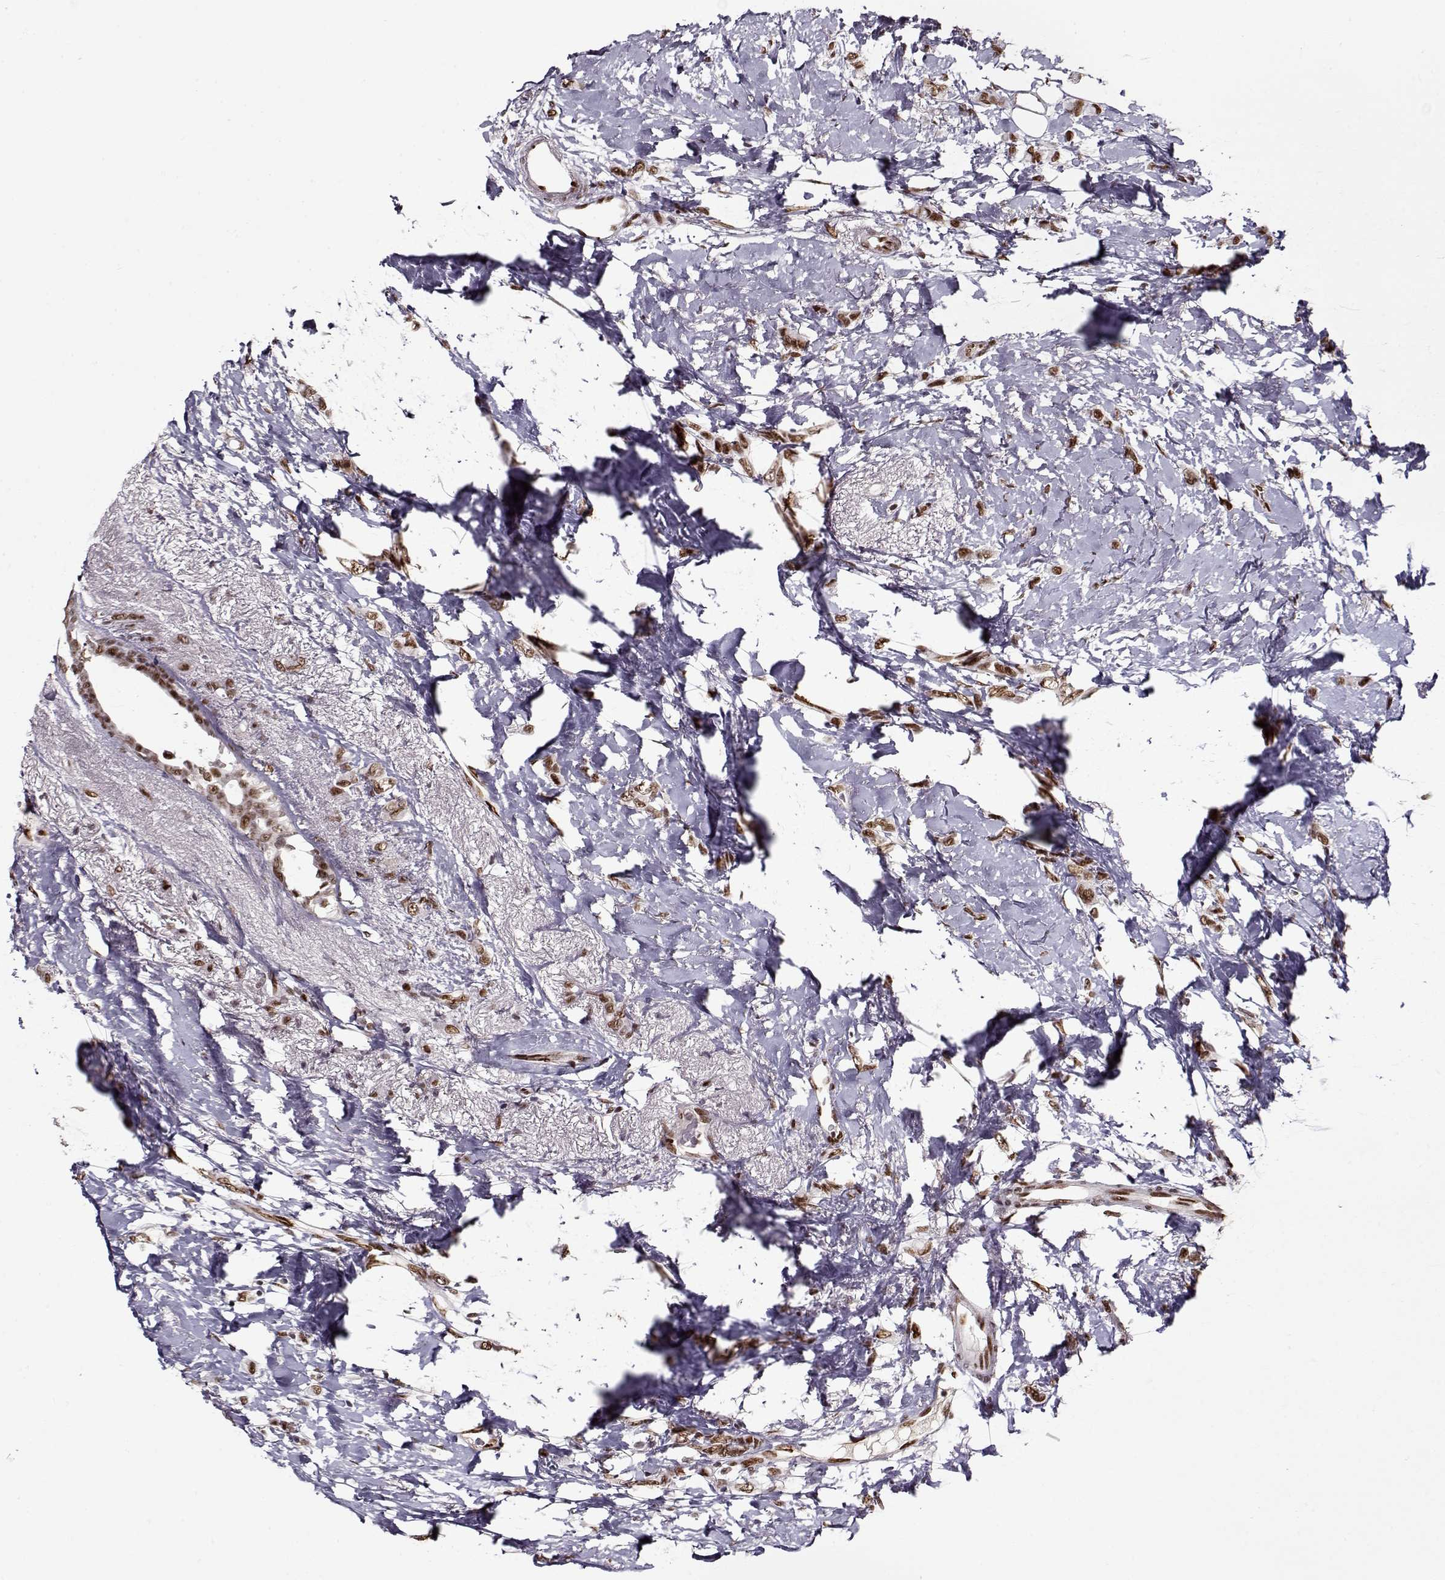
{"staining": {"intensity": "moderate", "quantity": ">75%", "location": "nuclear"}, "tissue": "breast cancer", "cell_type": "Tumor cells", "image_type": "cancer", "snomed": [{"axis": "morphology", "description": "Lobular carcinoma"}, {"axis": "topography", "description": "Breast"}], "caption": "A photomicrograph of human breast cancer (lobular carcinoma) stained for a protein displays moderate nuclear brown staining in tumor cells. (DAB IHC with brightfield microscopy, high magnification).", "gene": "PRMT8", "patient": {"sex": "female", "age": 66}}